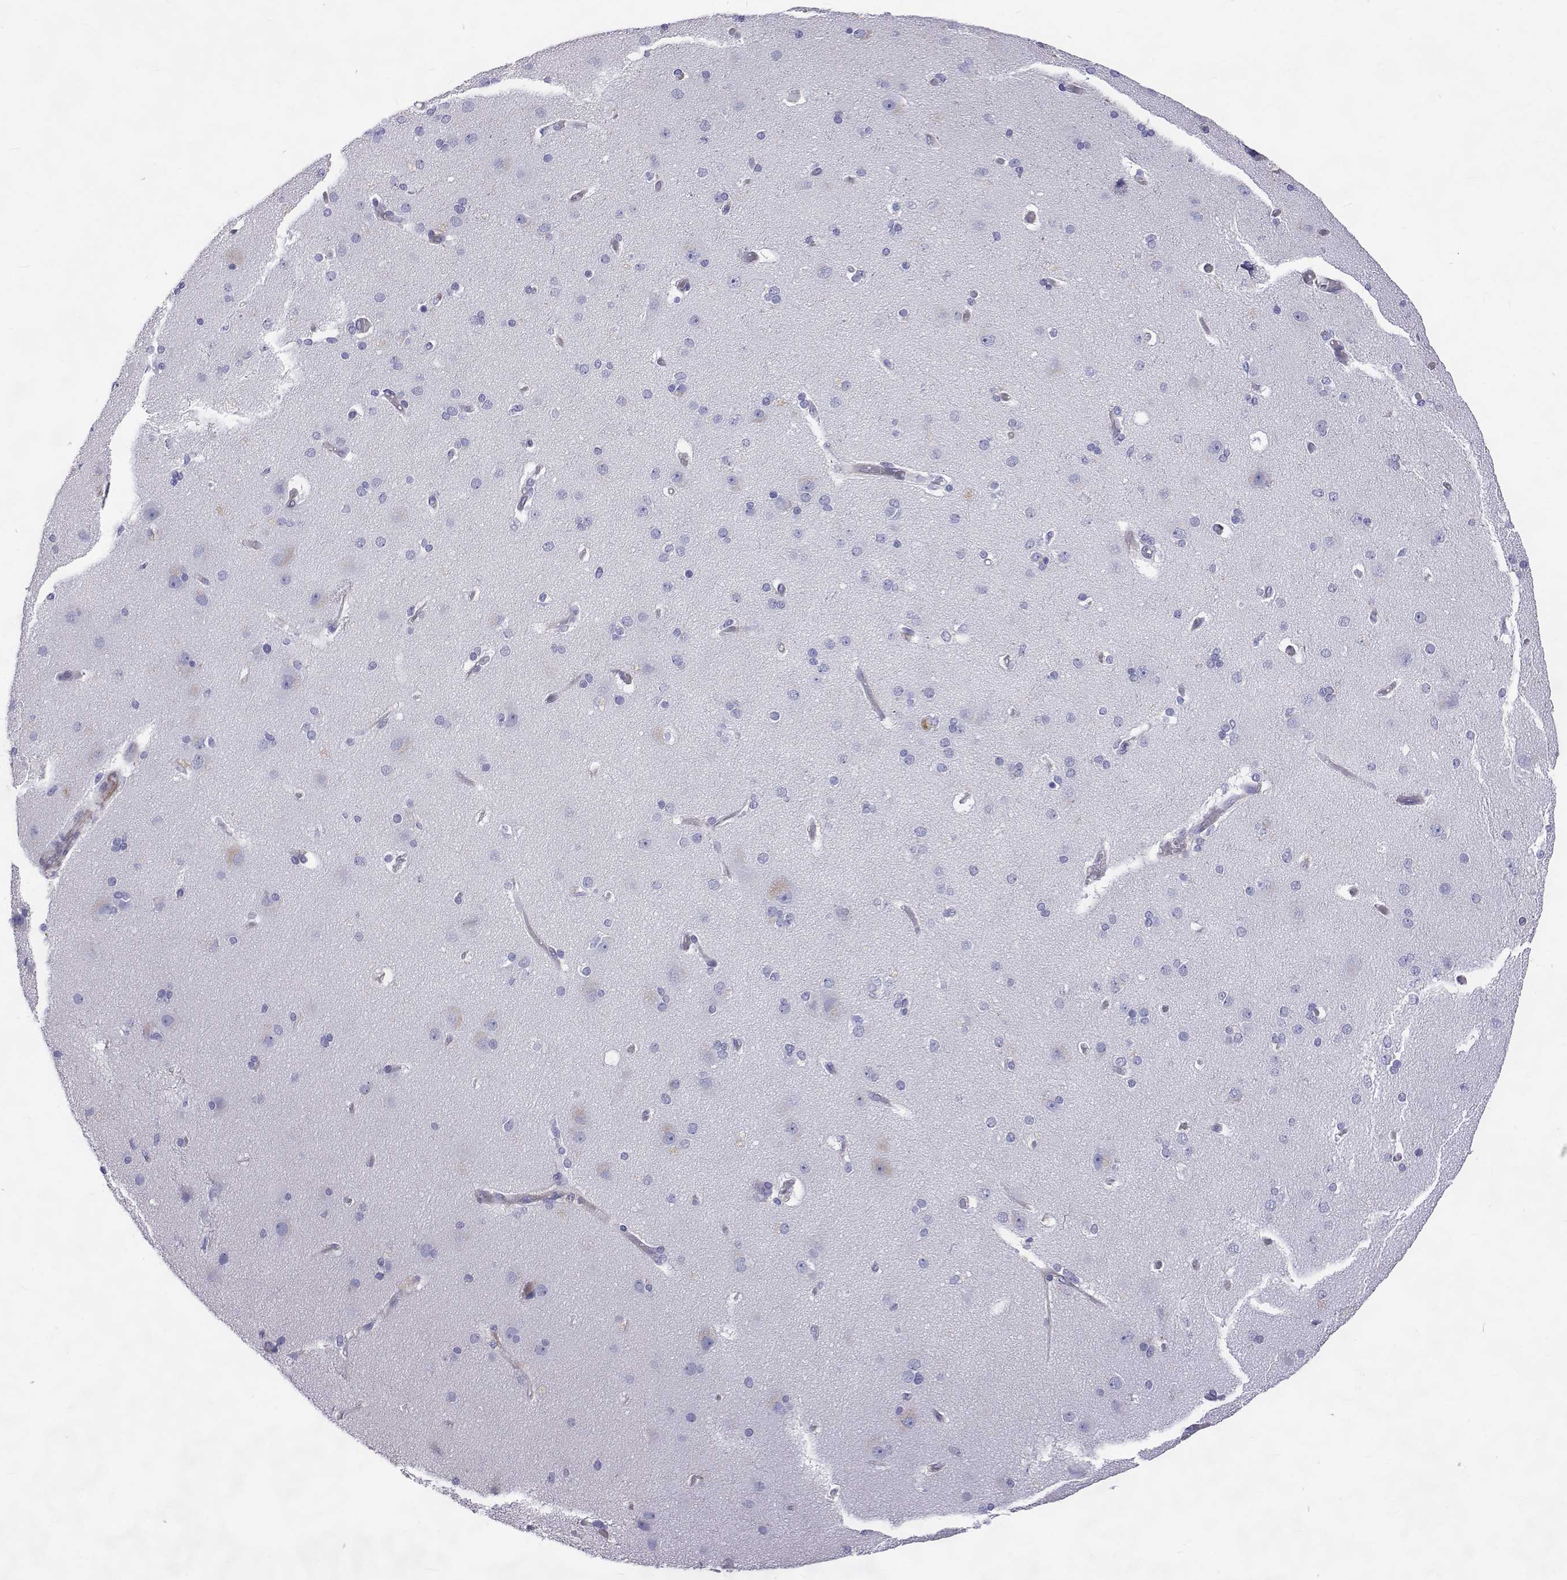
{"staining": {"intensity": "negative", "quantity": "none", "location": "none"}, "tissue": "cerebral cortex", "cell_type": "Endothelial cells", "image_type": "normal", "snomed": [{"axis": "morphology", "description": "Normal tissue, NOS"}, {"axis": "morphology", "description": "Glioma, malignant, High grade"}, {"axis": "topography", "description": "Cerebral cortex"}], "caption": "This is an IHC histopathology image of benign human cerebral cortex. There is no staining in endothelial cells.", "gene": "OPRPN", "patient": {"sex": "male", "age": 71}}